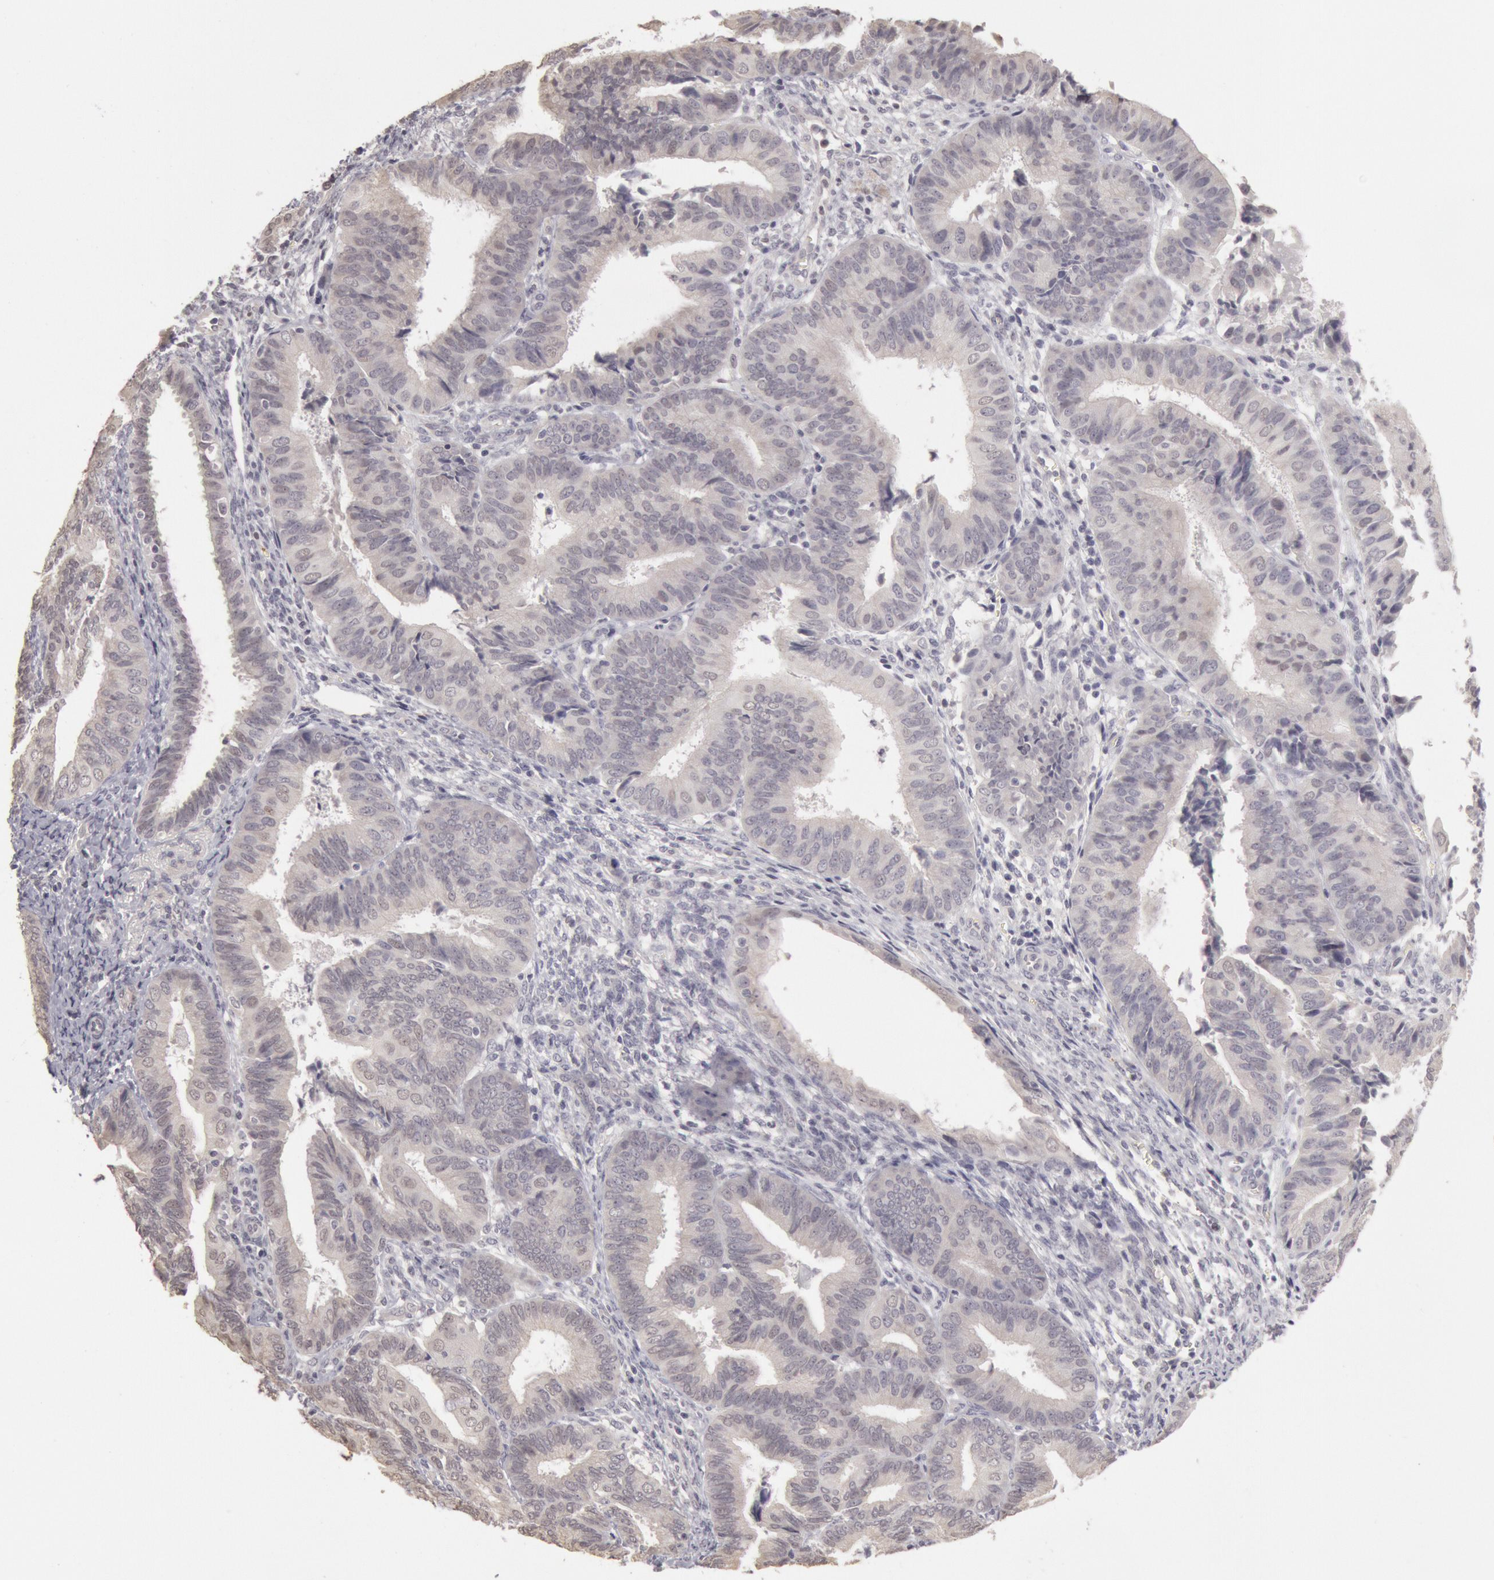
{"staining": {"intensity": "negative", "quantity": "none", "location": "none"}, "tissue": "endometrial cancer", "cell_type": "Tumor cells", "image_type": "cancer", "snomed": [{"axis": "morphology", "description": "Adenocarcinoma, NOS"}, {"axis": "topography", "description": "Endometrium"}], "caption": "IHC of human endometrial cancer (adenocarcinoma) shows no positivity in tumor cells.", "gene": "RIMBP3C", "patient": {"sex": "female", "age": 63}}